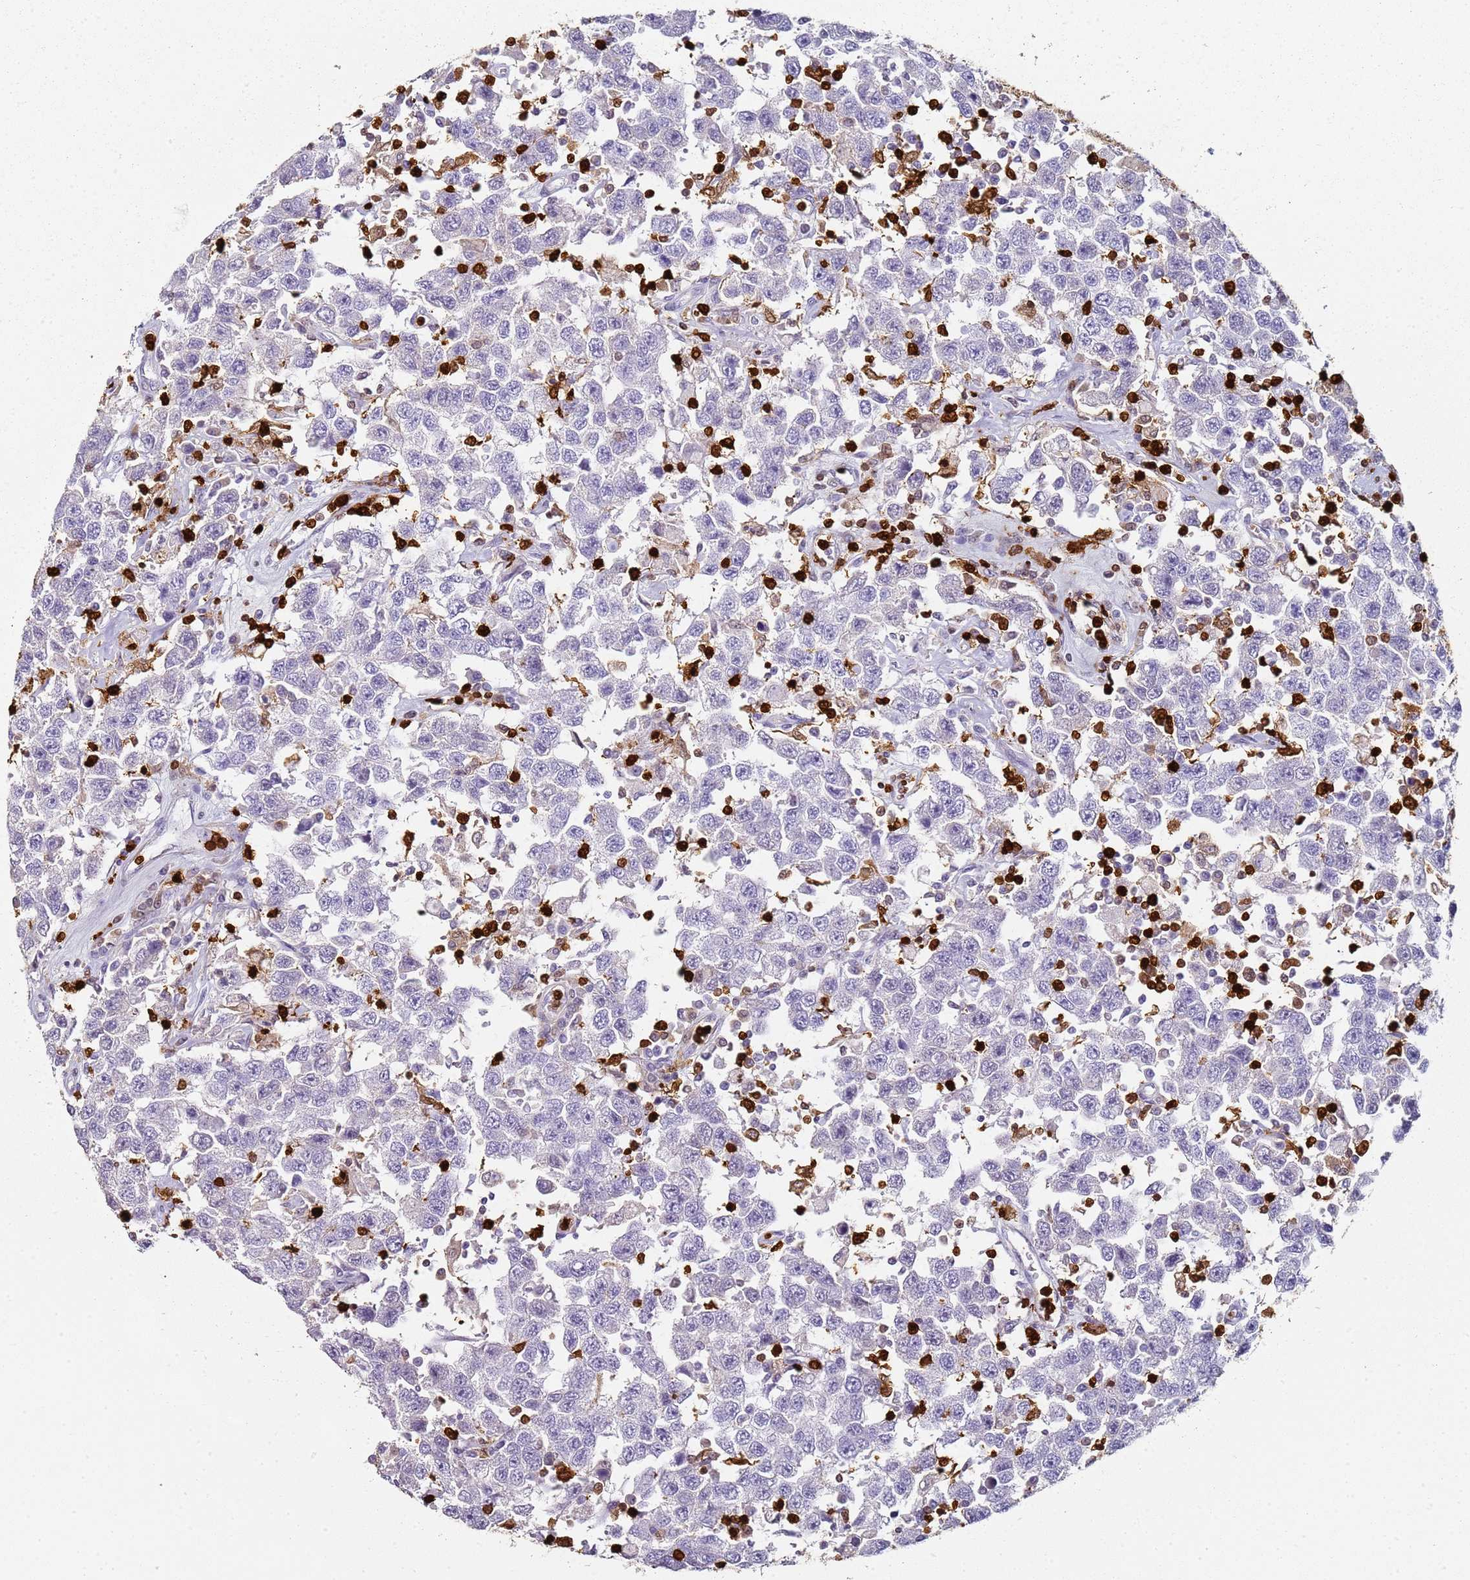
{"staining": {"intensity": "negative", "quantity": "none", "location": "none"}, "tissue": "testis cancer", "cell_type": "Tumor cells", "image_type": "cancer", "snomed": [{"axis": "morphology", "description": "Seminoma, NOS"}, {"axis": "topography", "description": "Testis"}], "caption": "The immunohistochemistry micrograph has no significant expression in tumor cells of testis seminoma tissue. The staining was performed using DAB to visualize the protein expression in brown, while the nuclei were stained in blue with hematoxylin (Magnification: 20x).", "gene": "S100A4", "patient": {"sex": "male", "age": 41}}